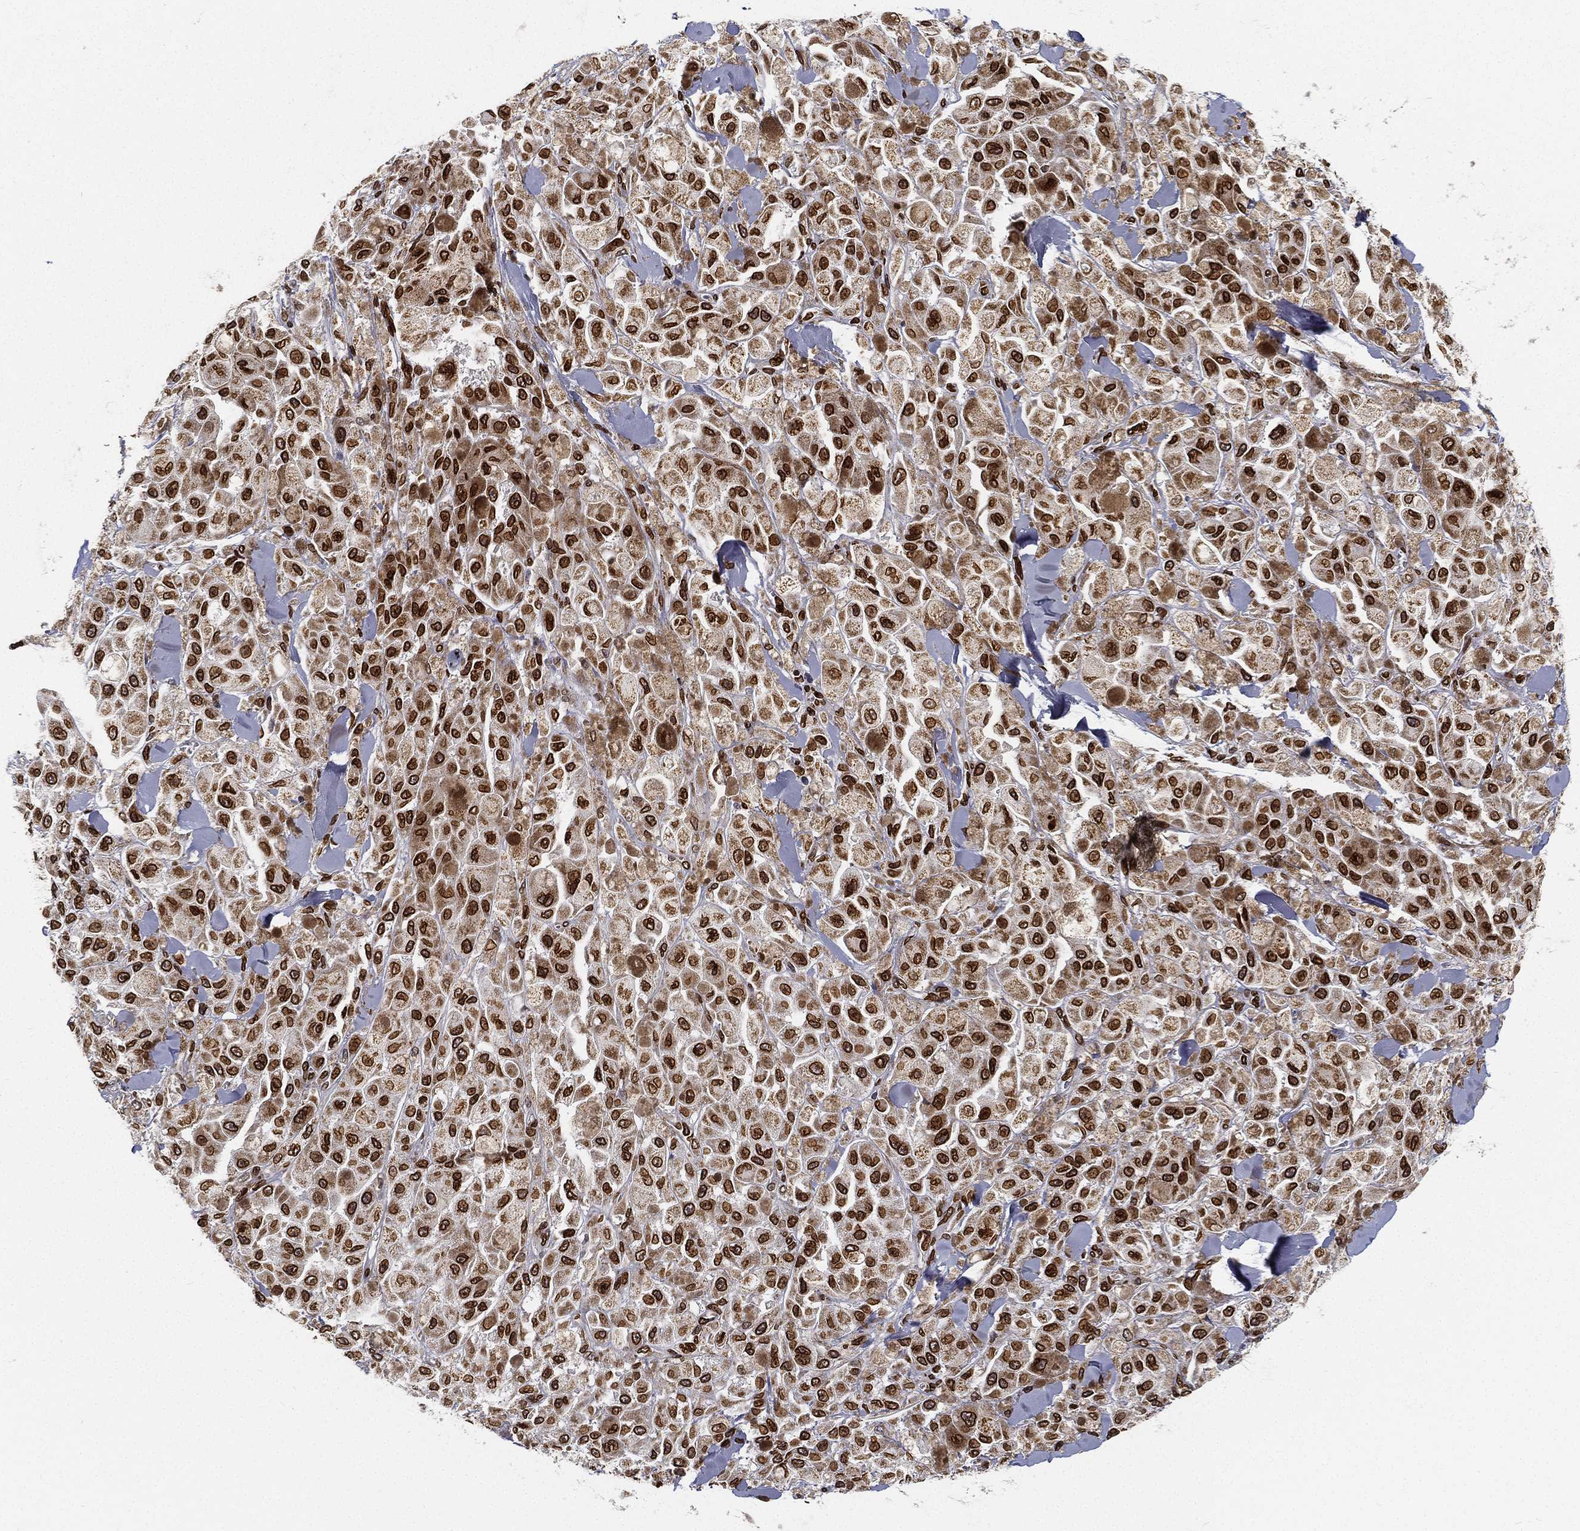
{"staining": {"intensity": "strong", "quantity": ">75%", "location": "cytoplasmic/membranous,nuclear"}, "tissue": "melanoma", "cell_type": "Tumor cells", "image_type": "cancer", "snomed": [{"axis": "morphology", "description": "Malignant melanoma, NOS"}, {"axis": "topography", "description": "Skin"}], "caption": "Malignant melanoma tissue shows strong cytoplasmic/membranous and nuclear expression in about >75% of tumor cells, visualized by immunohistochemistry.", "gene": "PALB2", "patient": {"sex": "female", "age": 58}}